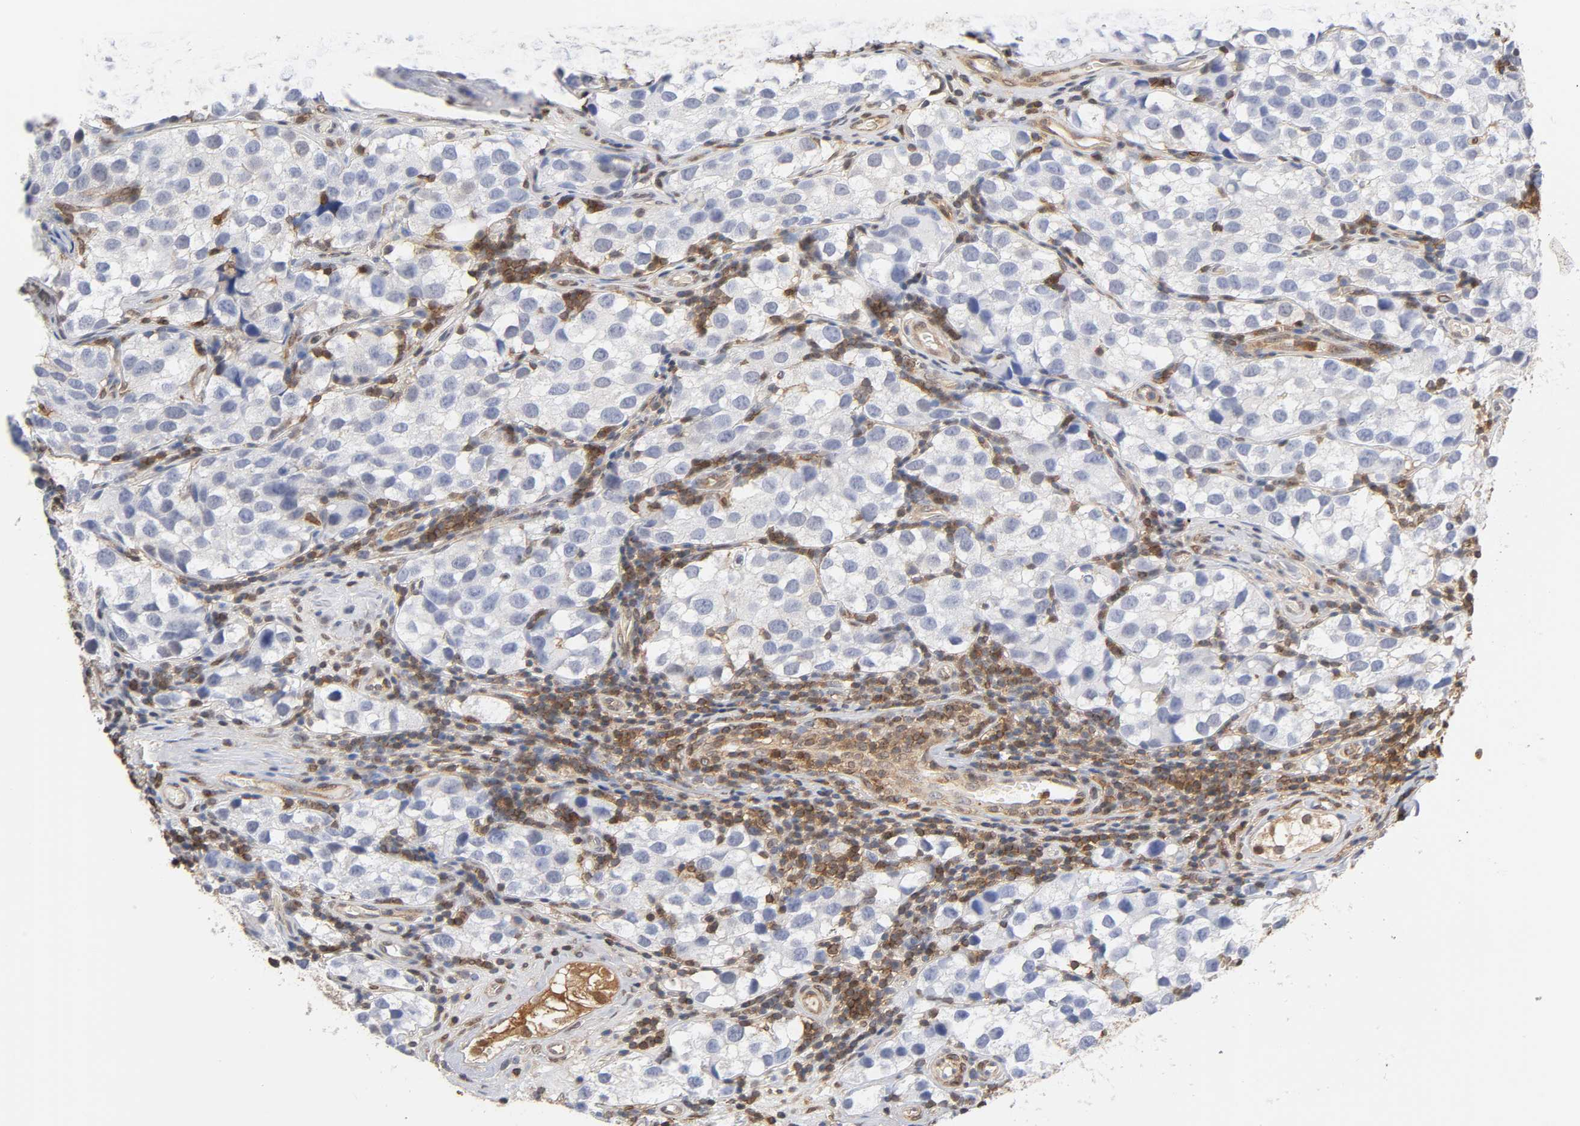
{"staining": {"intensity": "negative", "quantity": "none", "location": "none"}, "tissue": "testis cancer", "cell_type": "Tumor cells", "image_type": "cancer", "snomed": [{"axis": "morphology", "description": "Seminoma, NOS"}, {"axis": "topography", "description": "Testis"}], "caption": "DAB immunohistochemical staining of human testis cancer (seminoma) demonstrates no significant positivity in tumor cells. (Stains: DAB IHC with hematoxylin counter stain, Microscopy: brightfield microscopy at high magnification).", "gene": "ANXA11", "patient": {"sex": "male", "age": 39}}